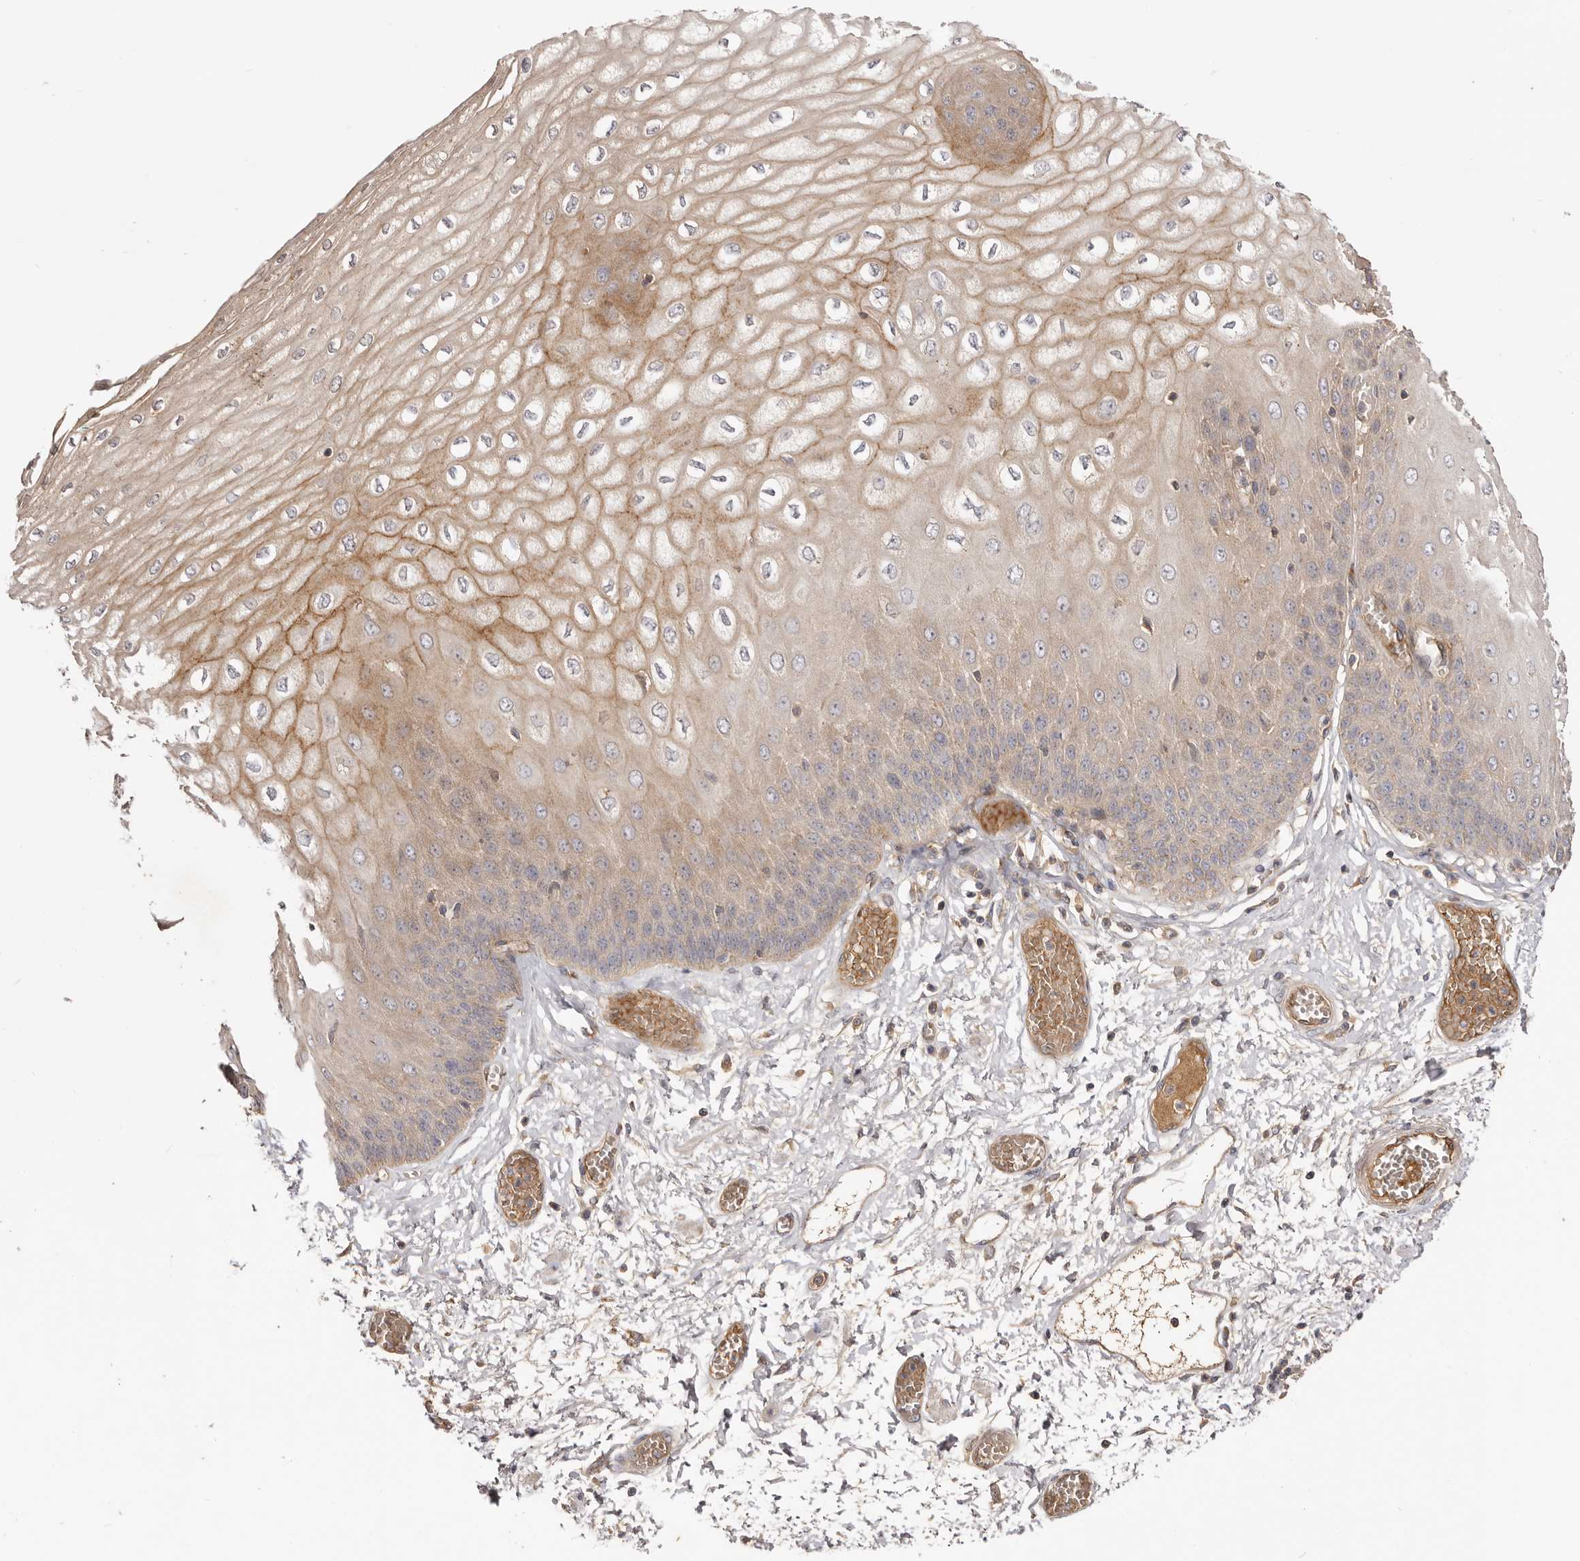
{"staining": {"intensity": "moderate", "quantity": ">75%", "location": "cytoplasmic/membranous"}, "tissue": "esophagus", "cell_type": "Squamous epithelial cells", "image_type": "normal", "snomed": [{"axis": "morphology", "description": "Normal tissue, NOS"}, {"axis": "topography", "description": "Esophagus"}], "caption": "Immunohistochemical staining of unremarkable human esophagus exhibits >75% levels of moderate cytoplasmic/membranous protein expression in about >75% of squamous epithelial cells.", "gene": "ADAMTS9", "patient": {"sex": "male", "age": 60}}